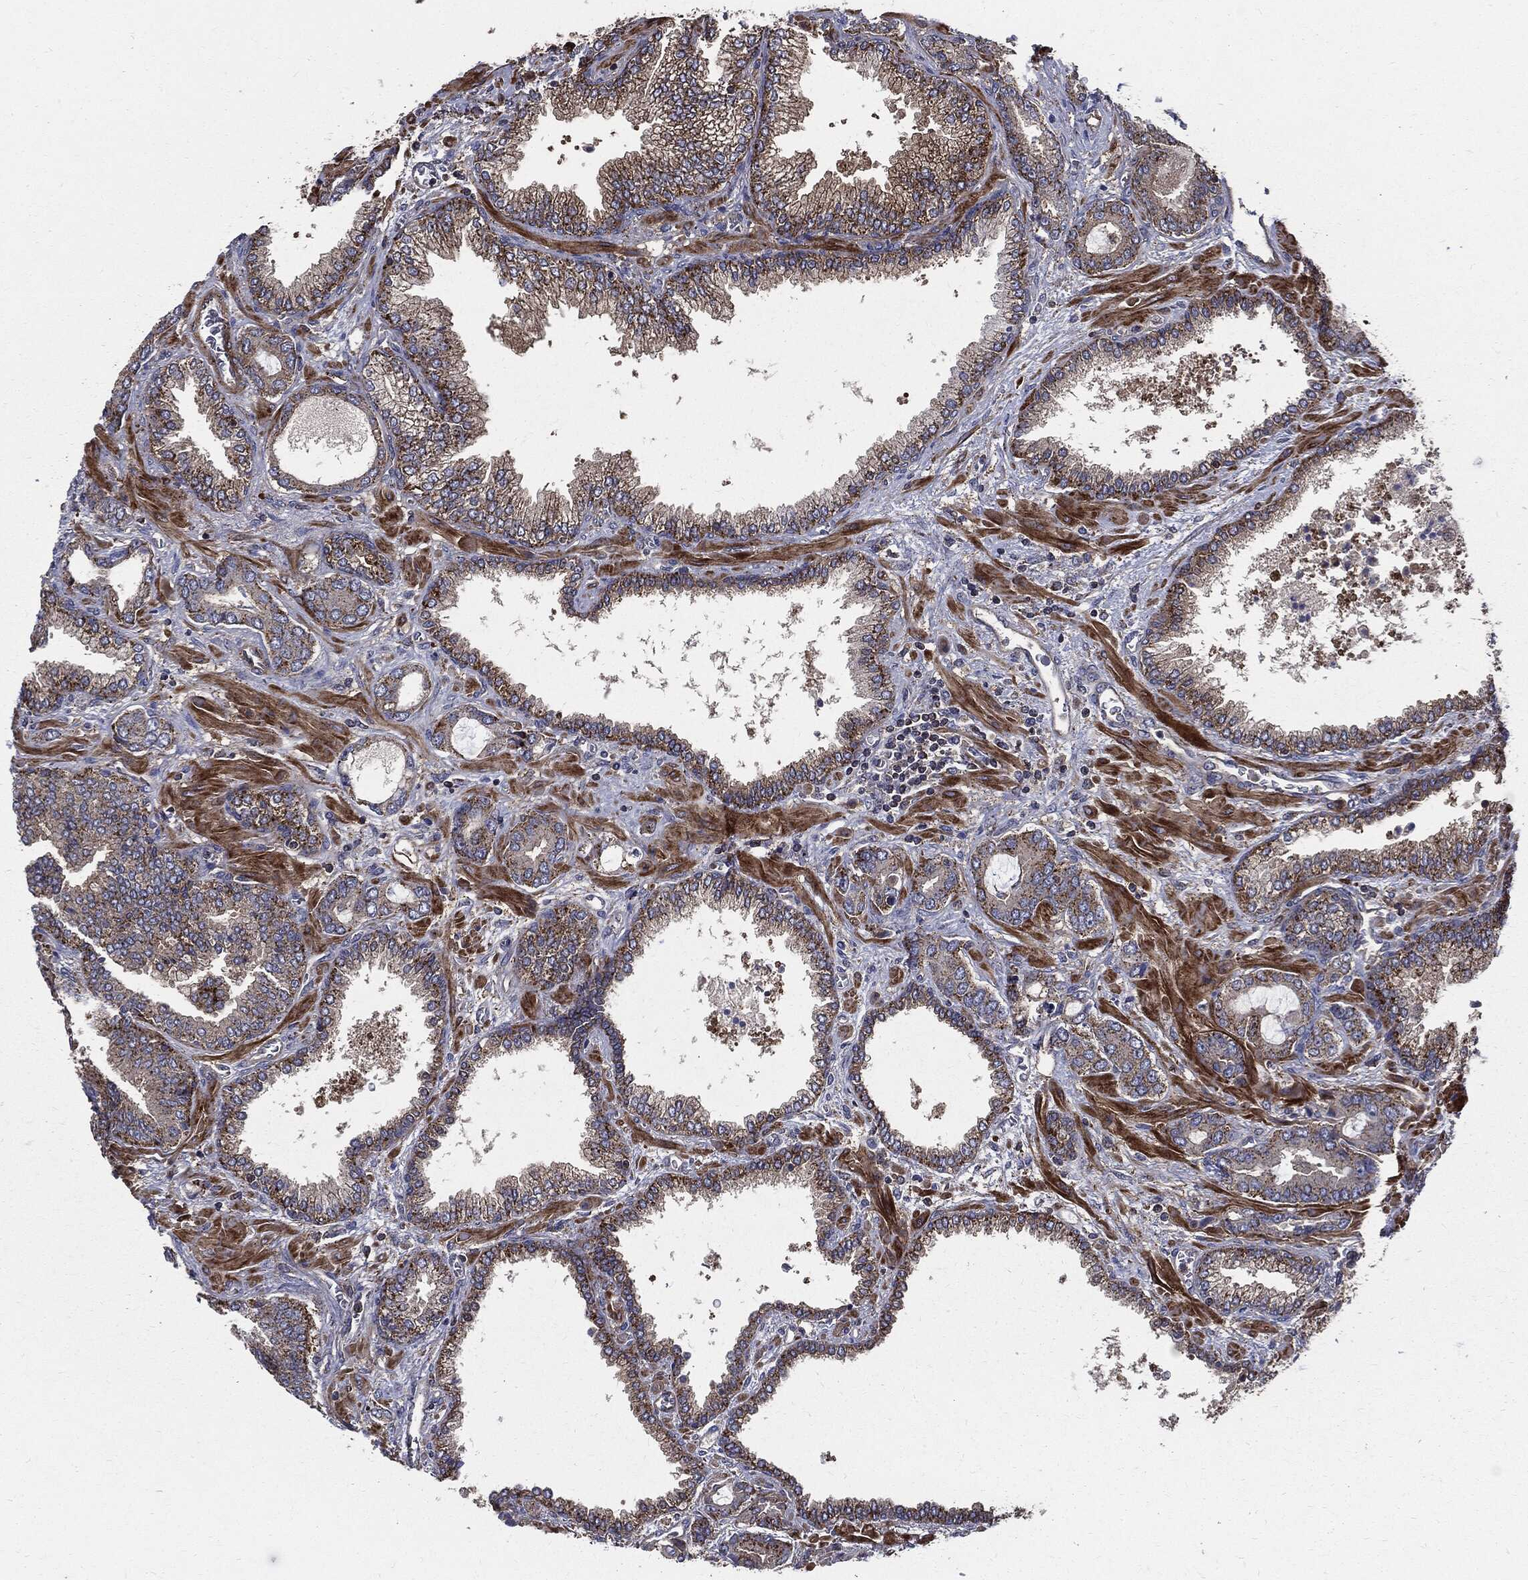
{"staining": {"intensity": "moderate", "quantity": ">75%", "location": "cytoplasmic/membranous"}, "tissue": "prostate cancer", "cell_type": "Tumor cells", "image_type": "cancer", "snomed": [{"axis": "morphology", "description": "Adenocarcinoma, Low grade"}, {"axis": "topography", "description": "Prostate"}], "caption": "Tumor cells display moderate cytoplasmic/membranous staining in approximately >75% of cells in prostate adenocarcinoma (low-grade).", "gene": "PDCD6IP", "patient": {"sex": "male", "age": 68}}